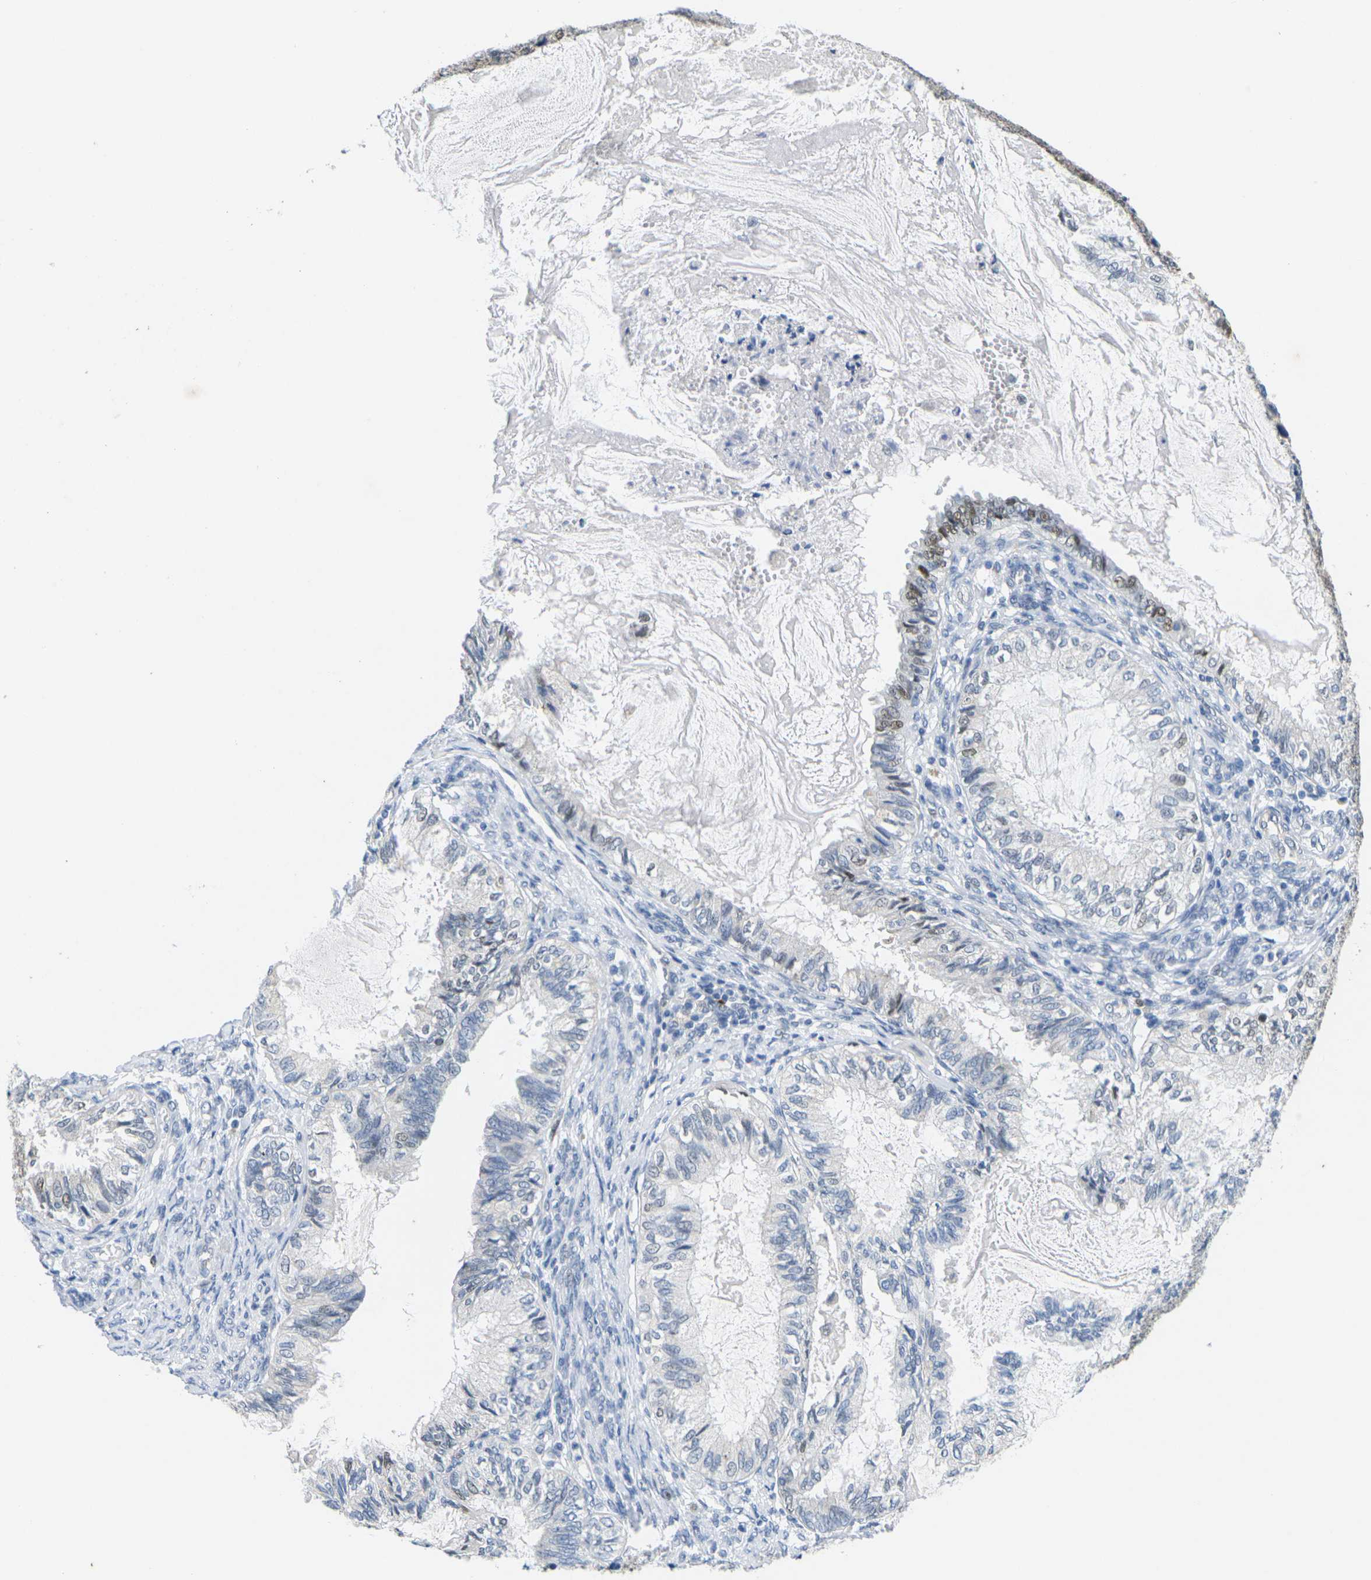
{"staining": {"intensity": "moderate", "quantity": "<25%", "location": "nuclear"}, "tissue": "cervical cancer", "cell_type": "Tumor cells", "image_type": "cancer", "snomed": [{"axis": "morphology", "description": "Normal tissue, NOS"}, {"axis": "morphology", "description": "Adenocarcinoma, NOS"}, {"axis": "topography", "description": "Cervix"}, {"axis": "topography", "description": "Endometrium"}], "caption": "IHC staining of cervical cancer, which demonstrates low levels of moderate nuclear expression in approximately <25% of tumor cells indicating moderate nuclear protein positivity. The staining was performed using DAB (3,3'-diaminobenzidine) (brown) for protein detection and nuclei were counterstained in hematoxylin (blue).", "gene": "CDK2", "patient": {"sex": "female", "age": 86}}